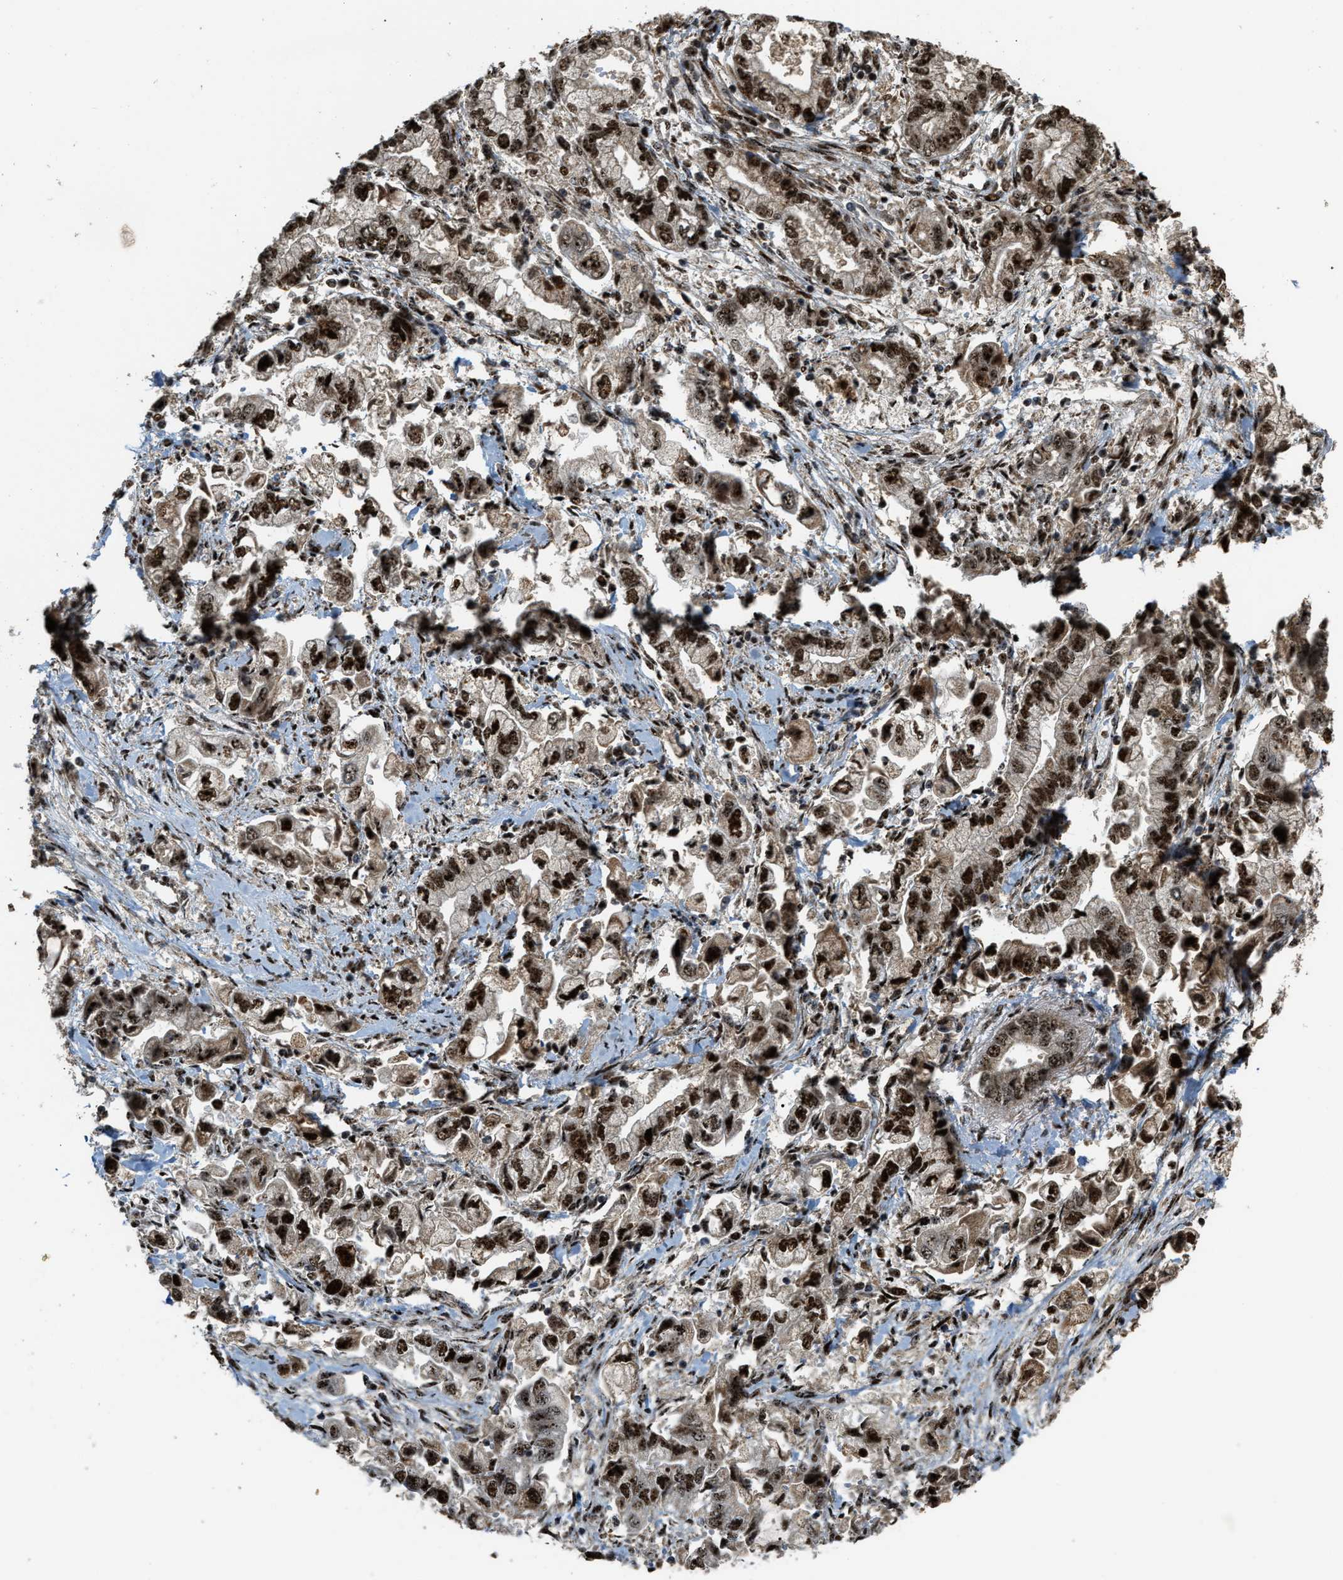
{"staining": {"intensity": "strong", "quantity": ">75%", "location": "cytoplasmic/membranous,nuclear"}, "tissue": "stomach cancer", "cell_type": "Tumor cells", "image_type": "cancer", "snomed": [{"axis": "morphology", "description": "Normal tissue, NOS"}, {"axis": "morphology", "description": "Adenocarcinoma, NOS"}, {"axis": "topography", "description": "Stomach"}], "caption": "Adenocarcinoma (stomach) stained with IHC exhibits strong cytoplasmic/membranous and nuclear positivity in approximately >75% of tumor cells.", "gene": "ZNF687", "patient": {"sex": "male", "age": 62}}